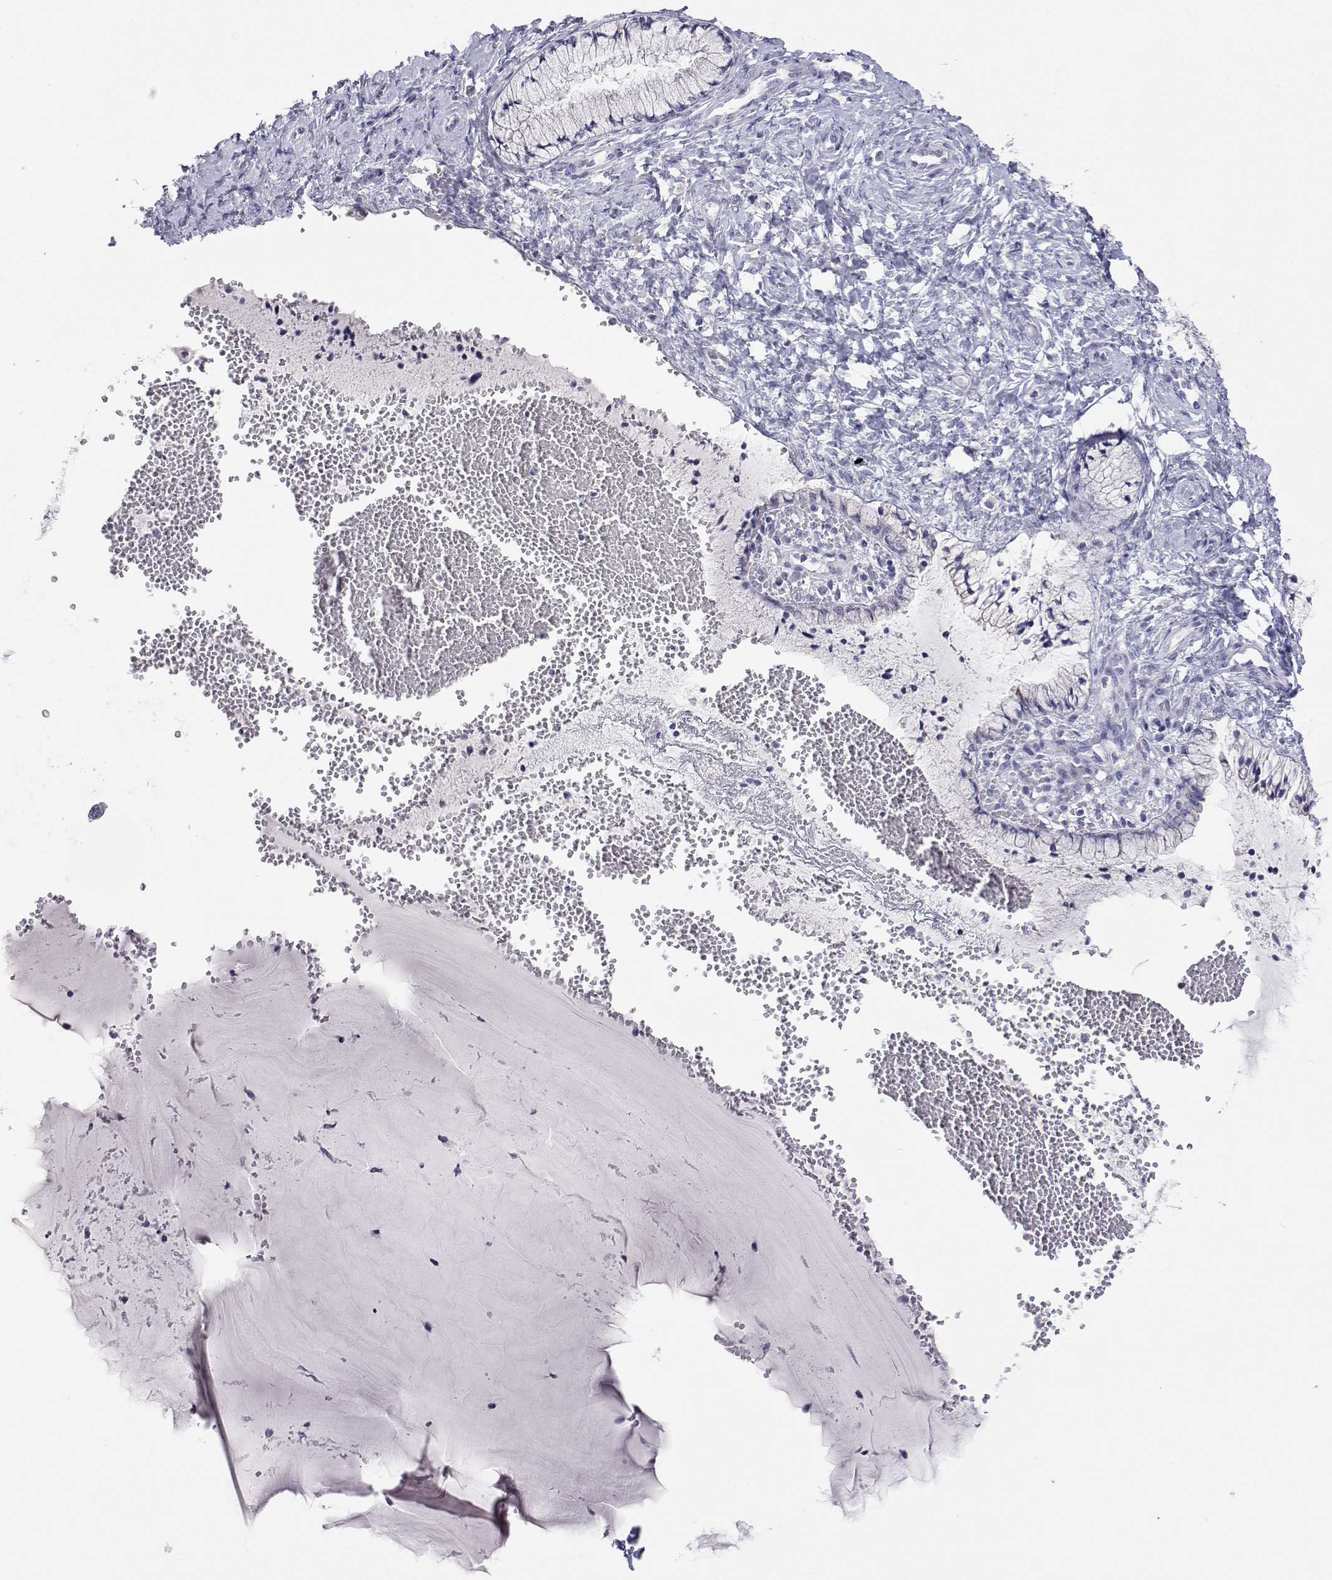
{"staining": {"intensity": "negative", "quantity": "none", "location": "none"}, "tissue": "cervix", "cell_type": "Glandular cells", "image_type": "normal", "snomed": [{"axis": "morphology", "description": "Normal tissue, NOS"}, {"axis": "topography", "description": "Cervix"}], "caption": "Image shows no significant protein positivity in glandular cells of benign cervix.", "gene": "ANKRD65", "patient": {"sex": "female", "age": 37}}